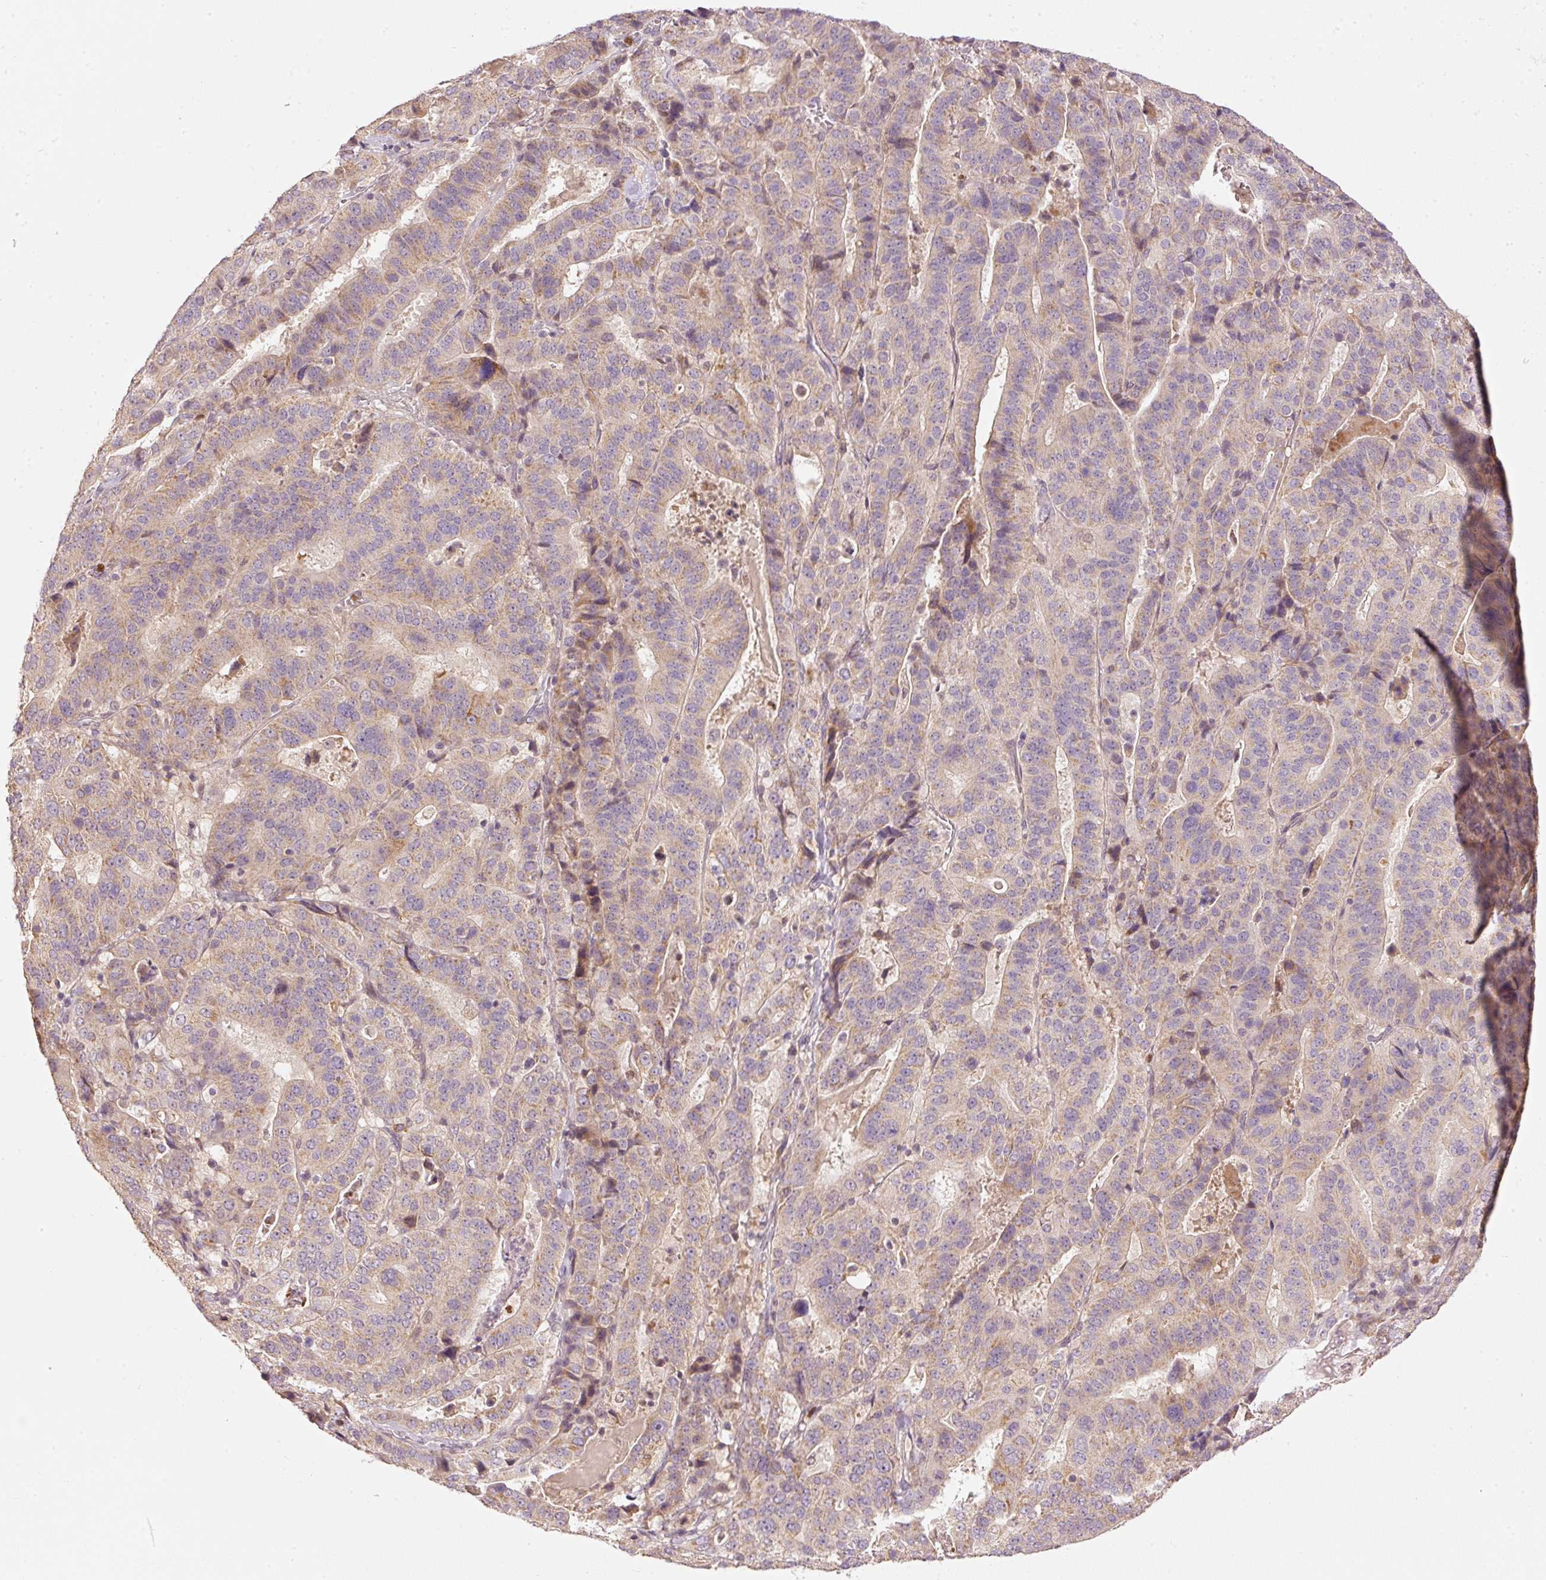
{"staining": {"intensity": "moderate", "quantity": ">75%", "location": "cytoplasmic/membranous"}, "tissue": "stomach cancer", "cell_type": "Tumor cells", "image_type": "cancer", "snomed": [{"axis": "morphology", "description": "Adenocarcinoma, NOS"}, {"axis": "topography", "description": "Stomach"}], "caption": "Human stomach cancer stained for a protein (brown) reveals moderate cytoplasmic/membranous positive expression in about >75% of tumor cells.", "gene": "MTHFD1L", "patient": {"sex": "male", "age": 48}}